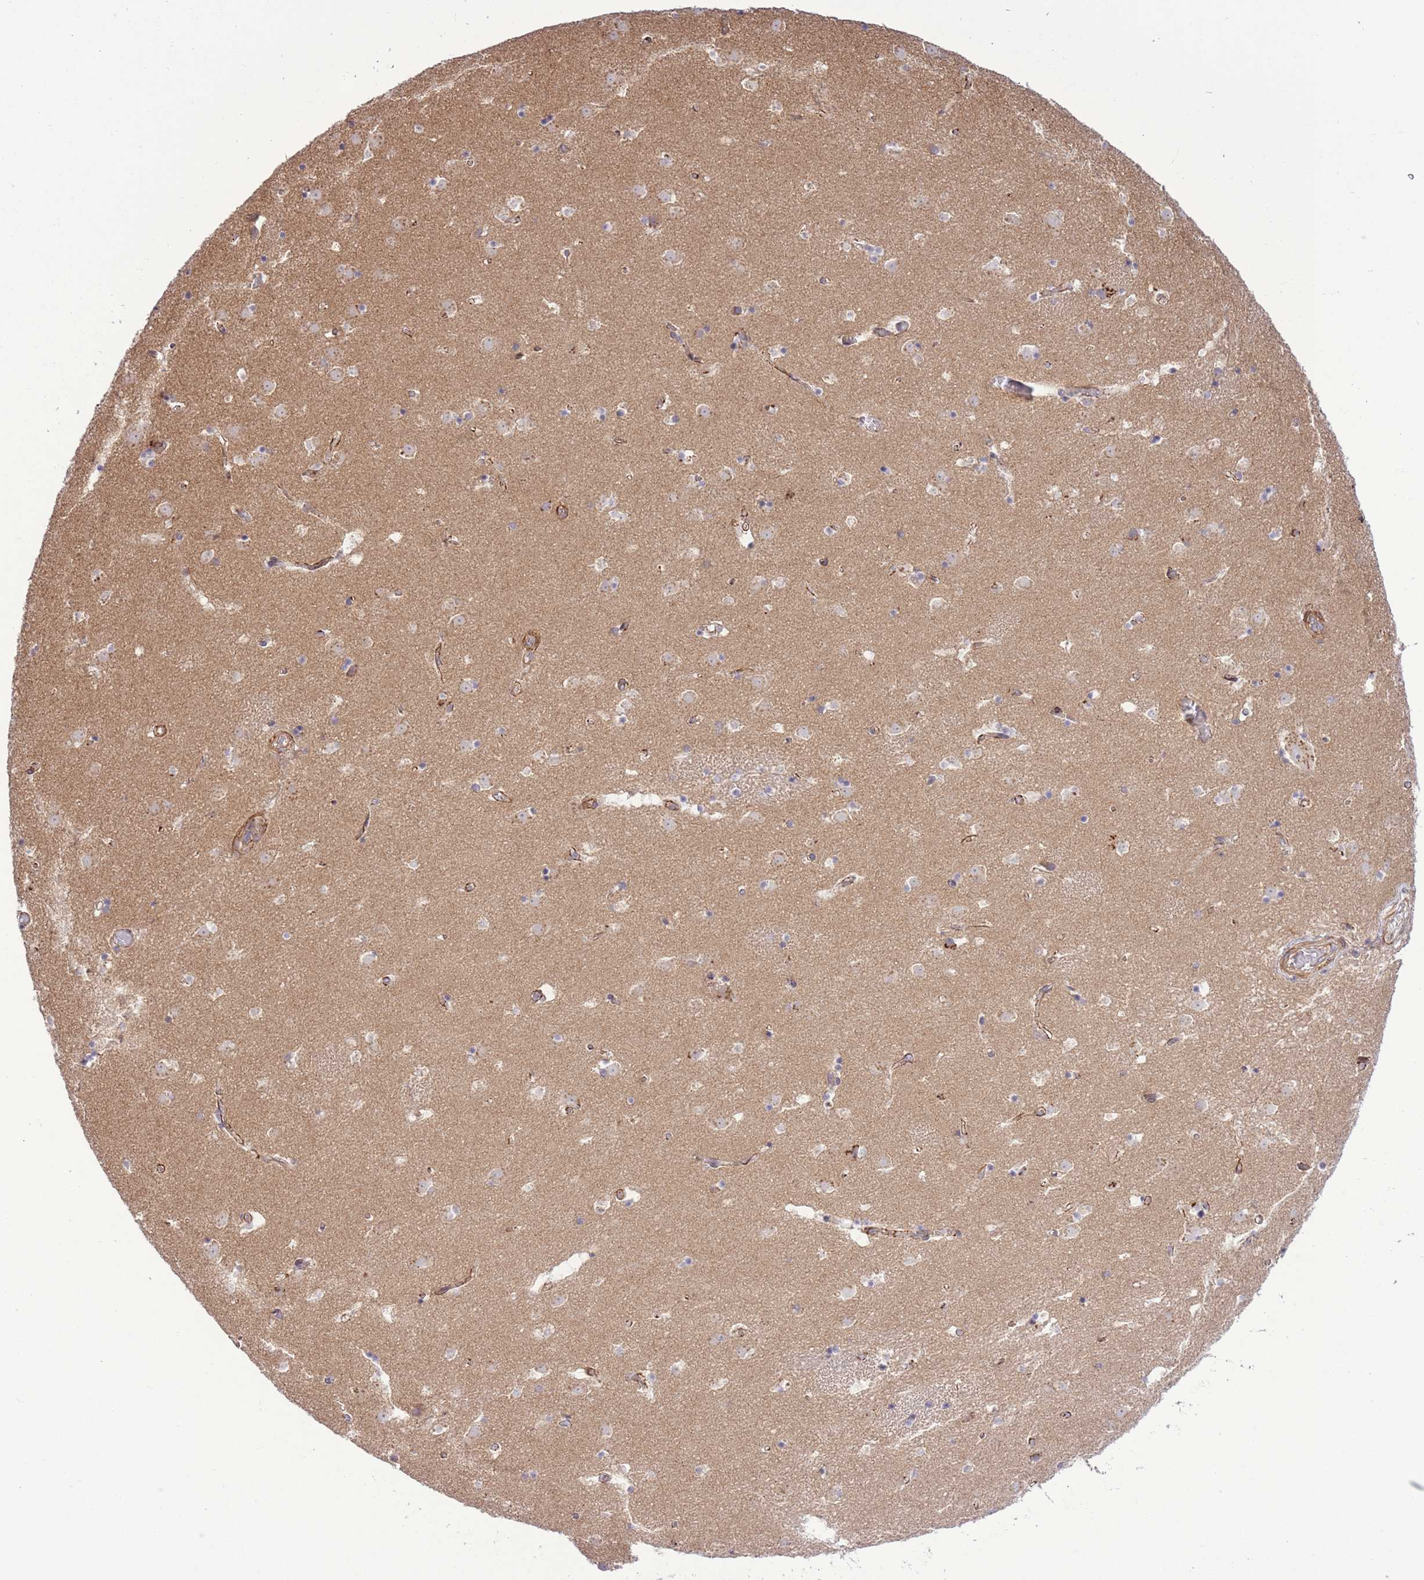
{"staining": {"intensity": "weak", "quantity": "<25%", "location": "cytoplasmic/membranous"}, "tissue": "caudate", "cell_type": "Glial cells", "image_type": "normal", "snomed": [{"axis": "morphology", "description": "Normal tissue, NOS"}, {"axis": "topography", "description": "Lateral ventricle wall"}], "caption": "Histopathology image shows no significant protein staining in glial cells of benign caudate.", "gene": "ZBED5", "patient": {"sex": "male", "age": 25}}